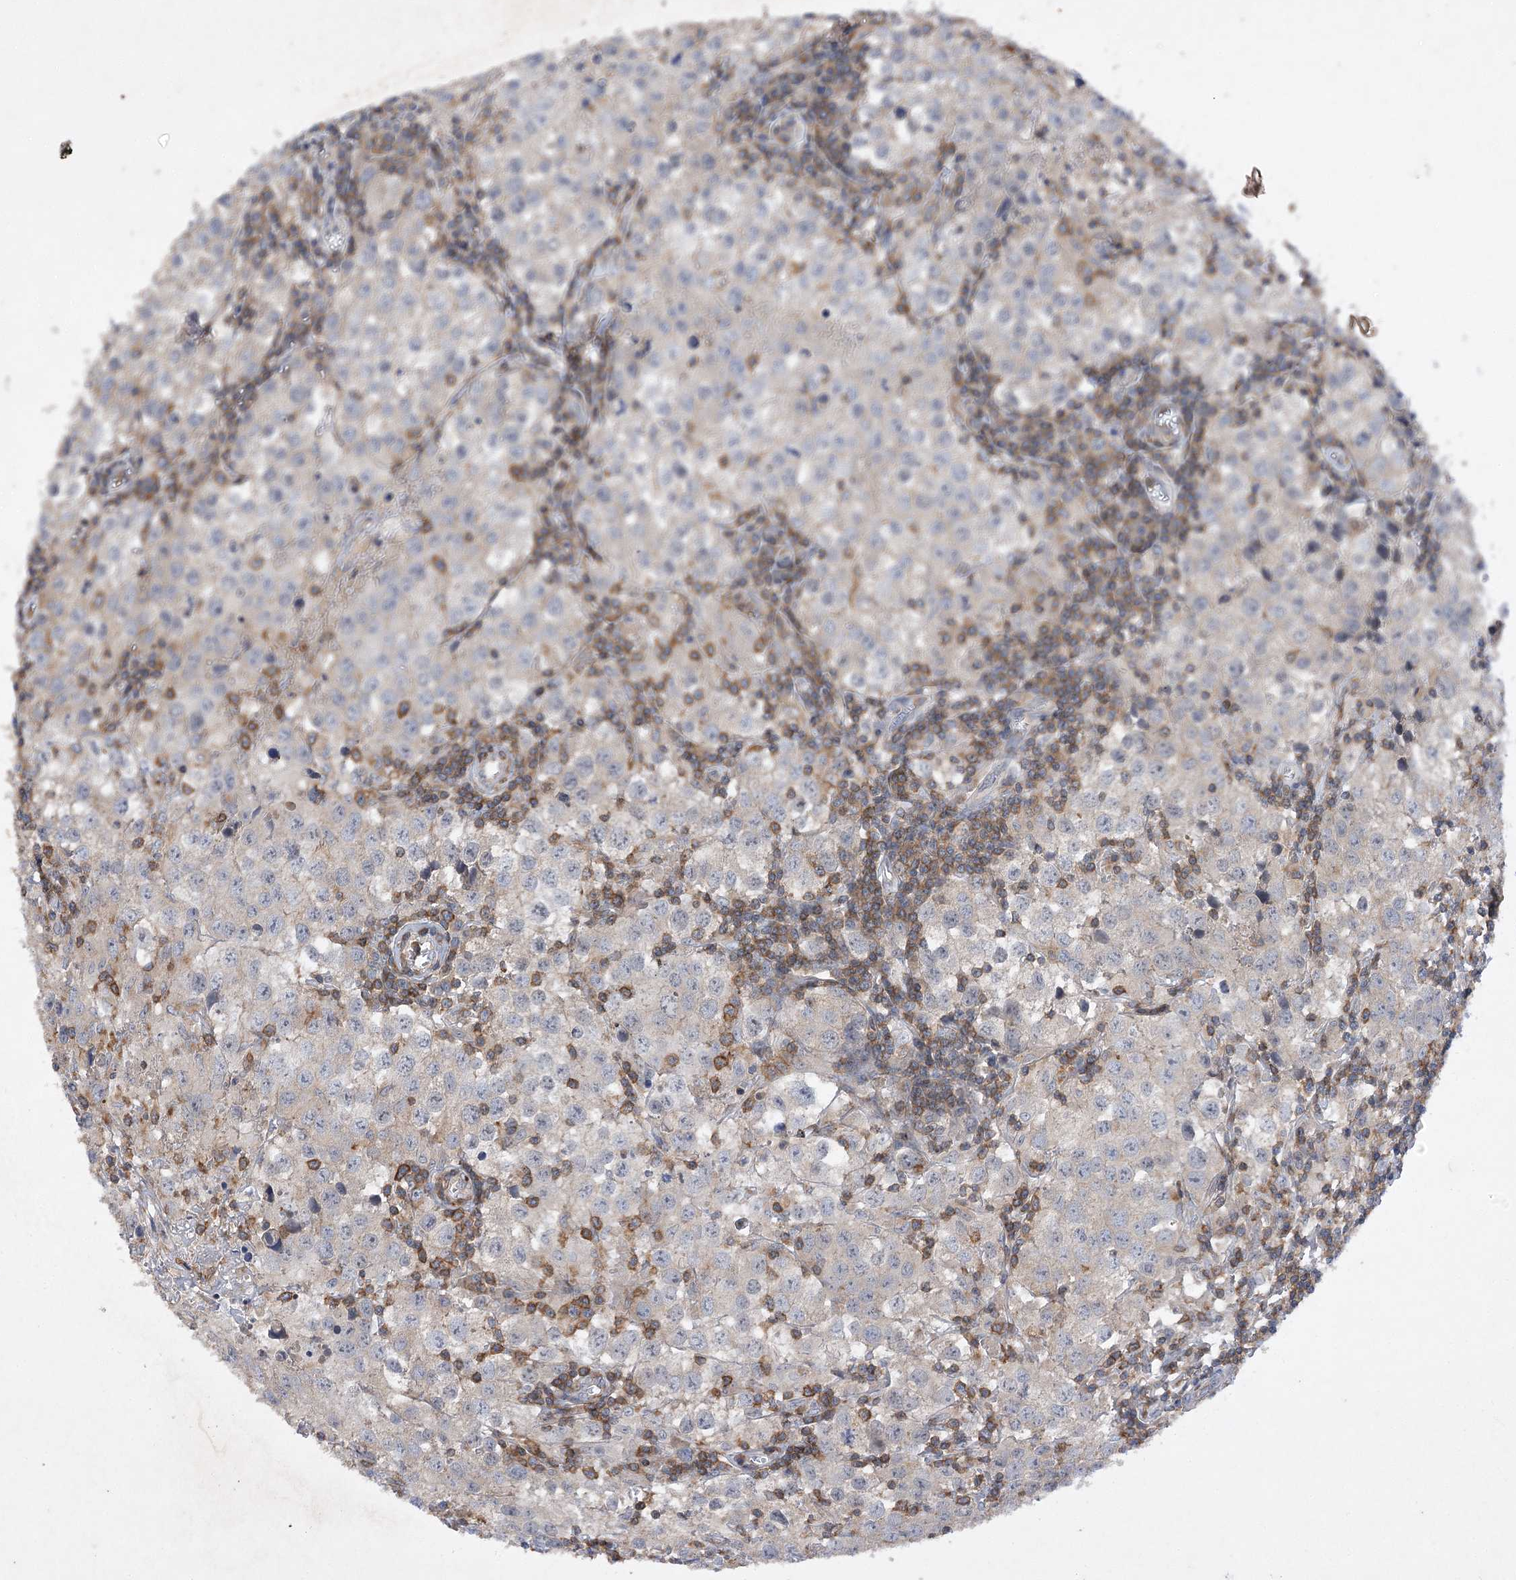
{"staining": {"intensity": "moderate", "quantity": "25%-75%", "location": "cytoplasmic/membranous"}, "tissue": "testis cancer", "cell_type": "Tumor cells", "image_type": "cancer", "snomed": [{"axis": "morphology", "description": "Seminoma, NOS"}, {"axis": "morphology", "description": "Carcinoma, Embryonal, NOS"}, {"axis": "topography", "description": "Testis"}], "caption": "Tumor cells demonstrate medium levels of moderate cytoplasmic/membranous staining in approximately 25%-75% of cells in testis seminoma.", "gene": "BCR", "patient": {"sex": "male", "age": 43}}